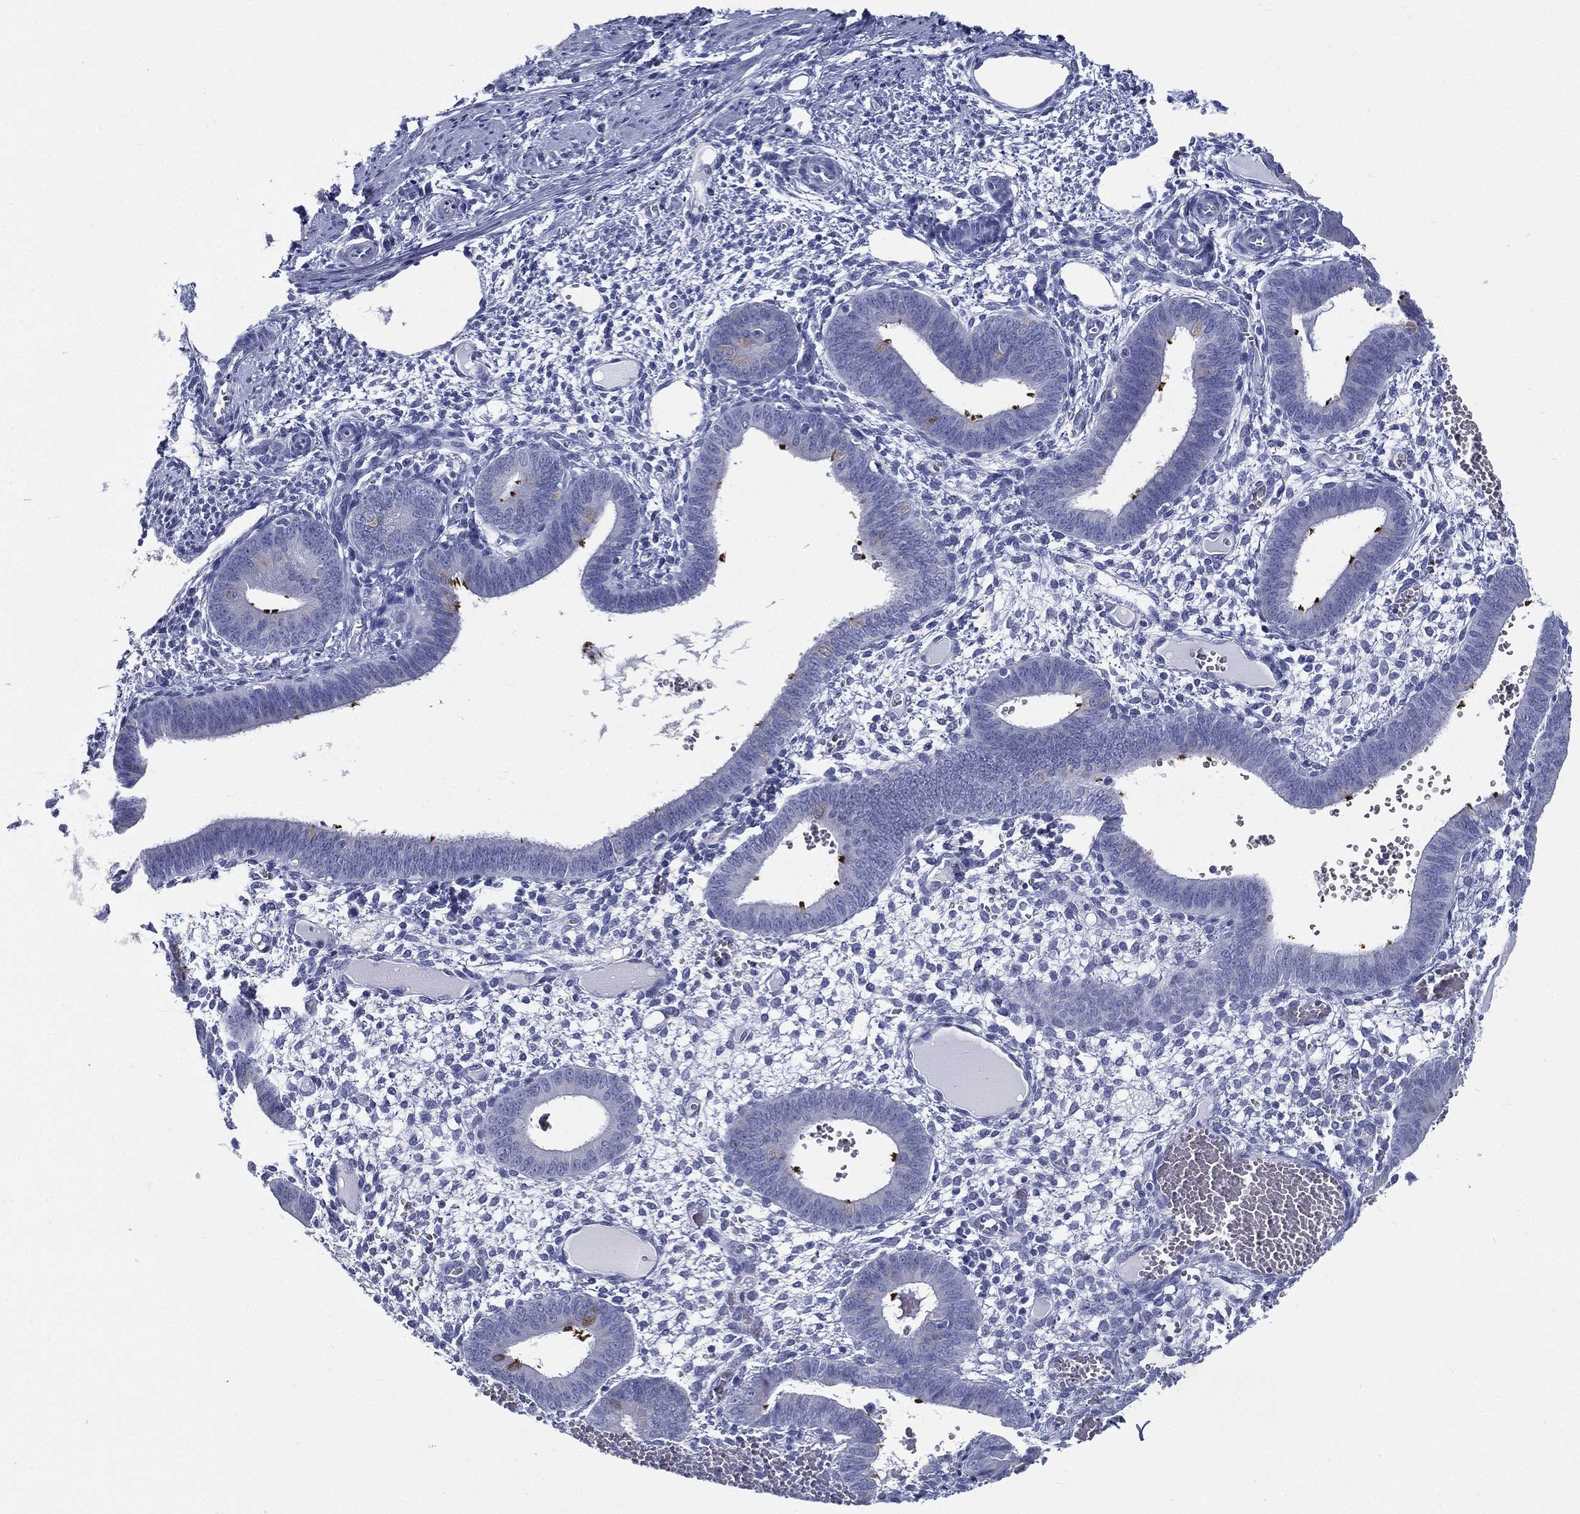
{"staining": {"intensity": "negative", "quantity": "none", "location": "none"}, "tissue": "endometrium", "cell_type": "Cells in endometrial stroma", "image_type": "normal", "snomed": [{"axis": "morphology", "description": "Normal tissue, NOS"}, {"axis": "topography", "description": "Endometrium"}], "caption": "Immunohistochemistry (IHC) image of unremarkable endometrium stained for a protein (brown), which exhibits no positivity in cells in endometrial stroma.", "gene": "RSPH4A", "patient": {"sex": "female", "age": 42}}